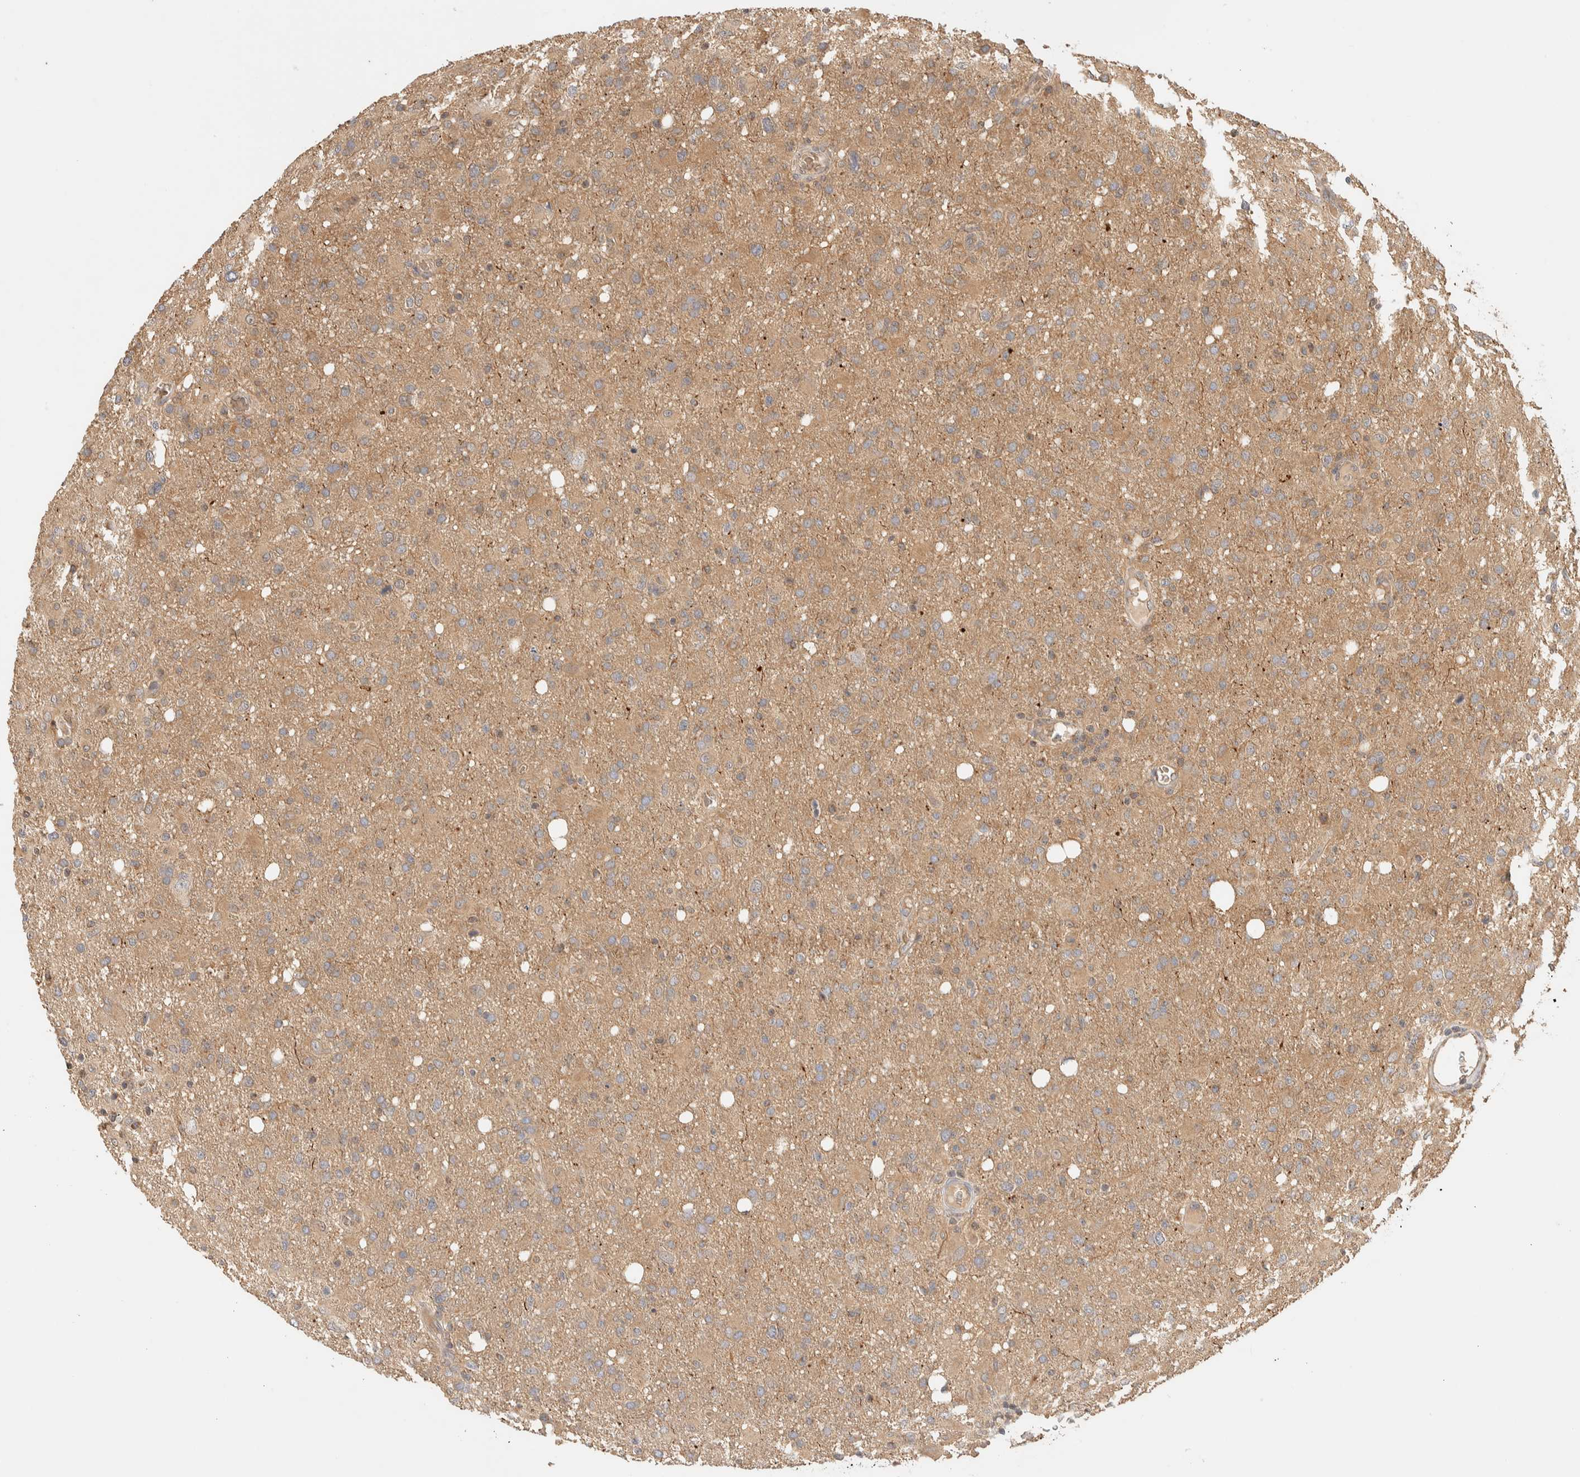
{"staining": {"intensity": "moderate", "quantity": ">75%", "location": "cytoplasmic/membranous"}, "tissue": "glioma", "cell_type": "Tumor cells", "image_type": "cancer", "snomed": [{"axis": "morphology", "description": "Glioma, malignant, High grade"}, {"axis": "topography", "description": "Brain"}], "caption": "IHC of glioma reveals medium levels of moderate cytoplasmic/membranous expression in approximately >75% of tumor cells.", "gene": "TTI2", "patient": {"sex": "female", "age": 57}}